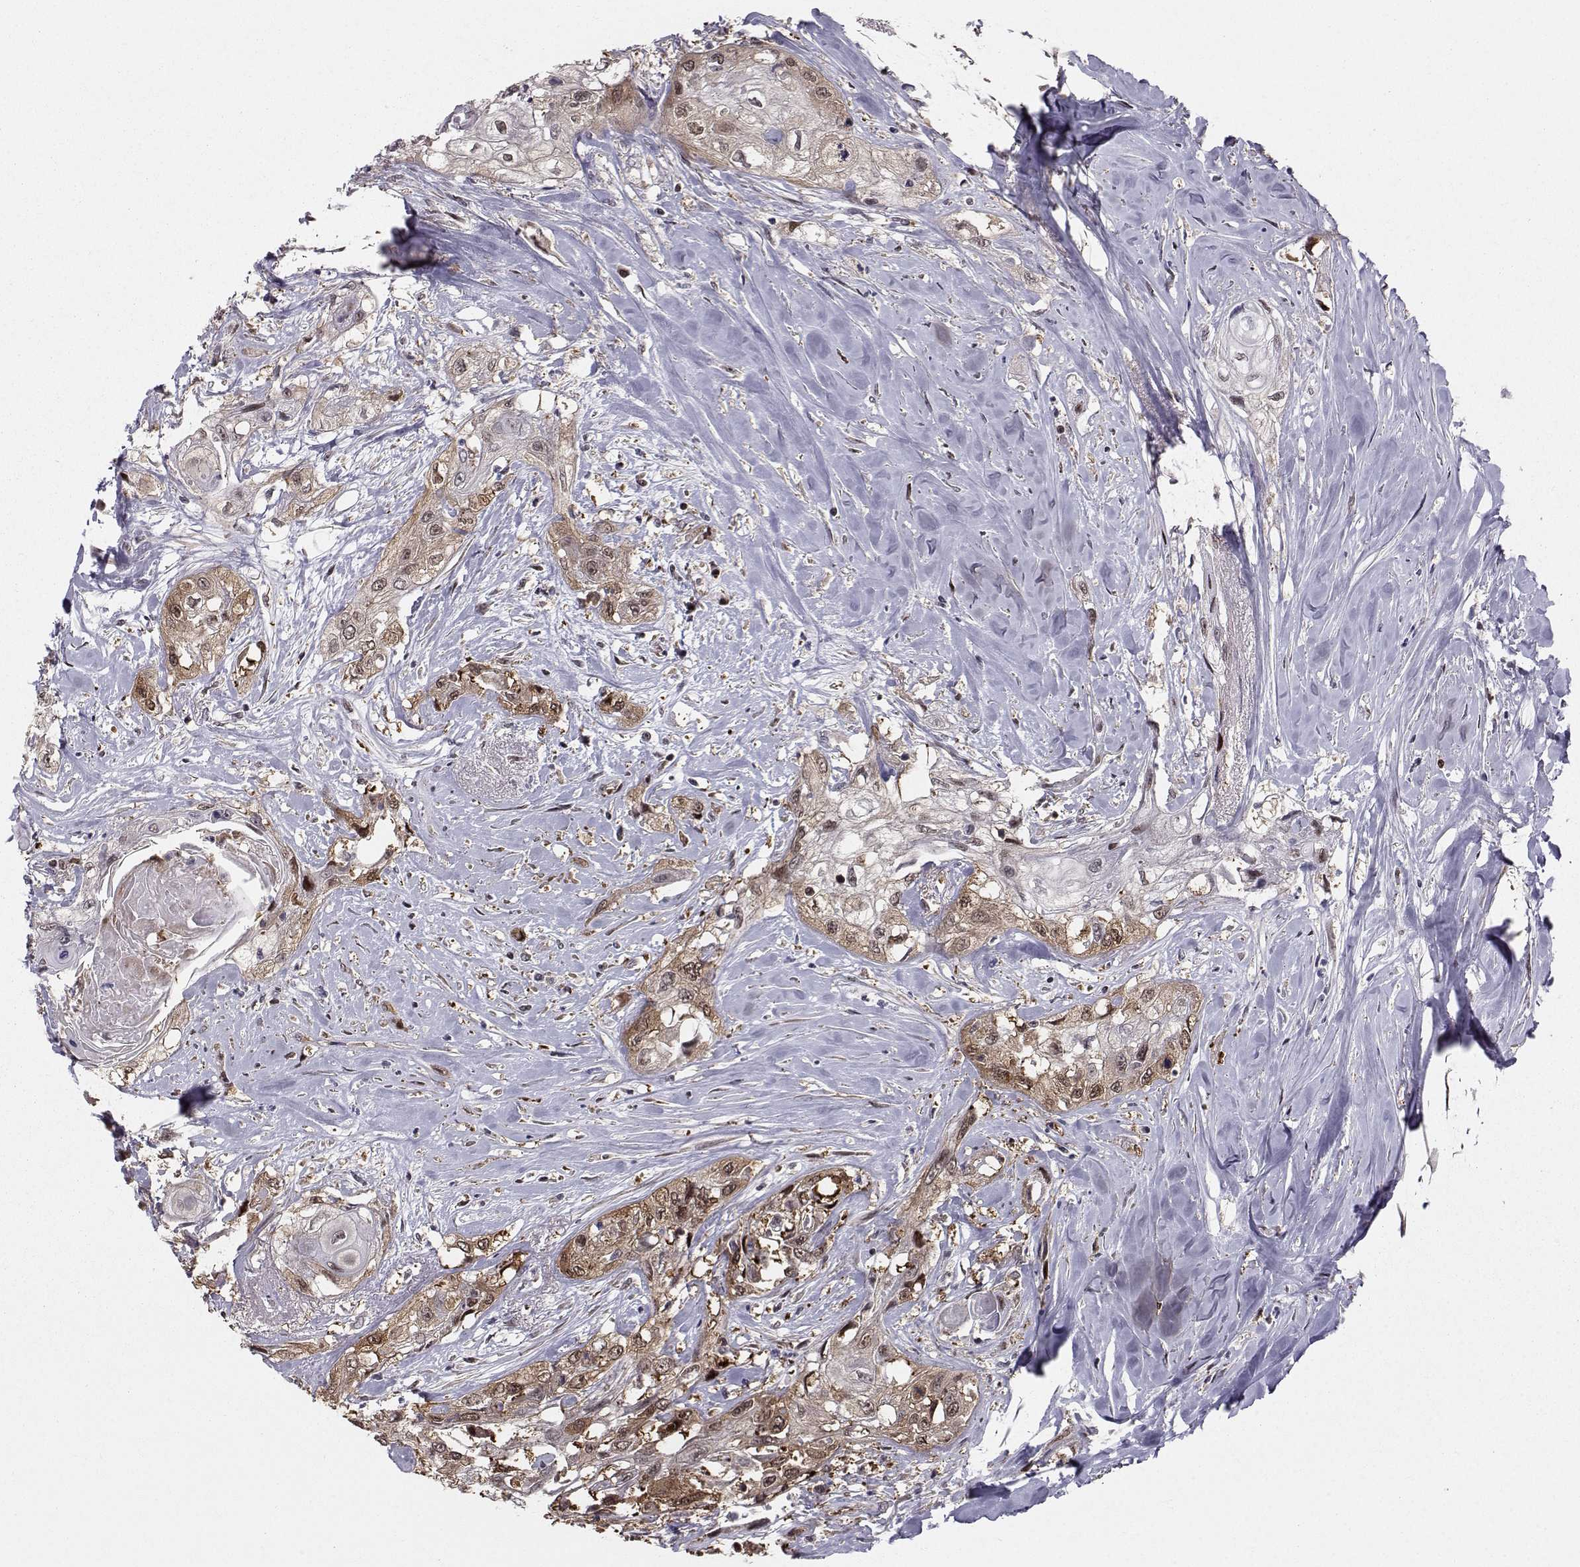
{"staining": {"intensity": "moderate", "quantity": "25%-75%", "location": "cytoplasmic/membranous"}, "tissue": "head and neck cancer", "cell_type": "Tumor cells", "image_type": "cancer", "snomed": [{"axis": "morphology", "description": "Normal tissue, NOS"}, {"axis": "morphology", "description": "Squamous cell carcinoma, NOS"}, {"axis": "topography", "description": "Oral tissue"}, {"axis": "topography", "description": "Peripheral nerve tissue"}, {"axis": "topography", "description": "Head-Neck"}], "caption": "Moderate cytoplasmic/membranous staining for a protein is appreciated in about 25%-75% of tumor cells of head and neck cancer (squamous cell carcinoma) using immunohistochemistry.", "gene": "HSP90AB1", "patient": {"sex": "female", "age": 59}}